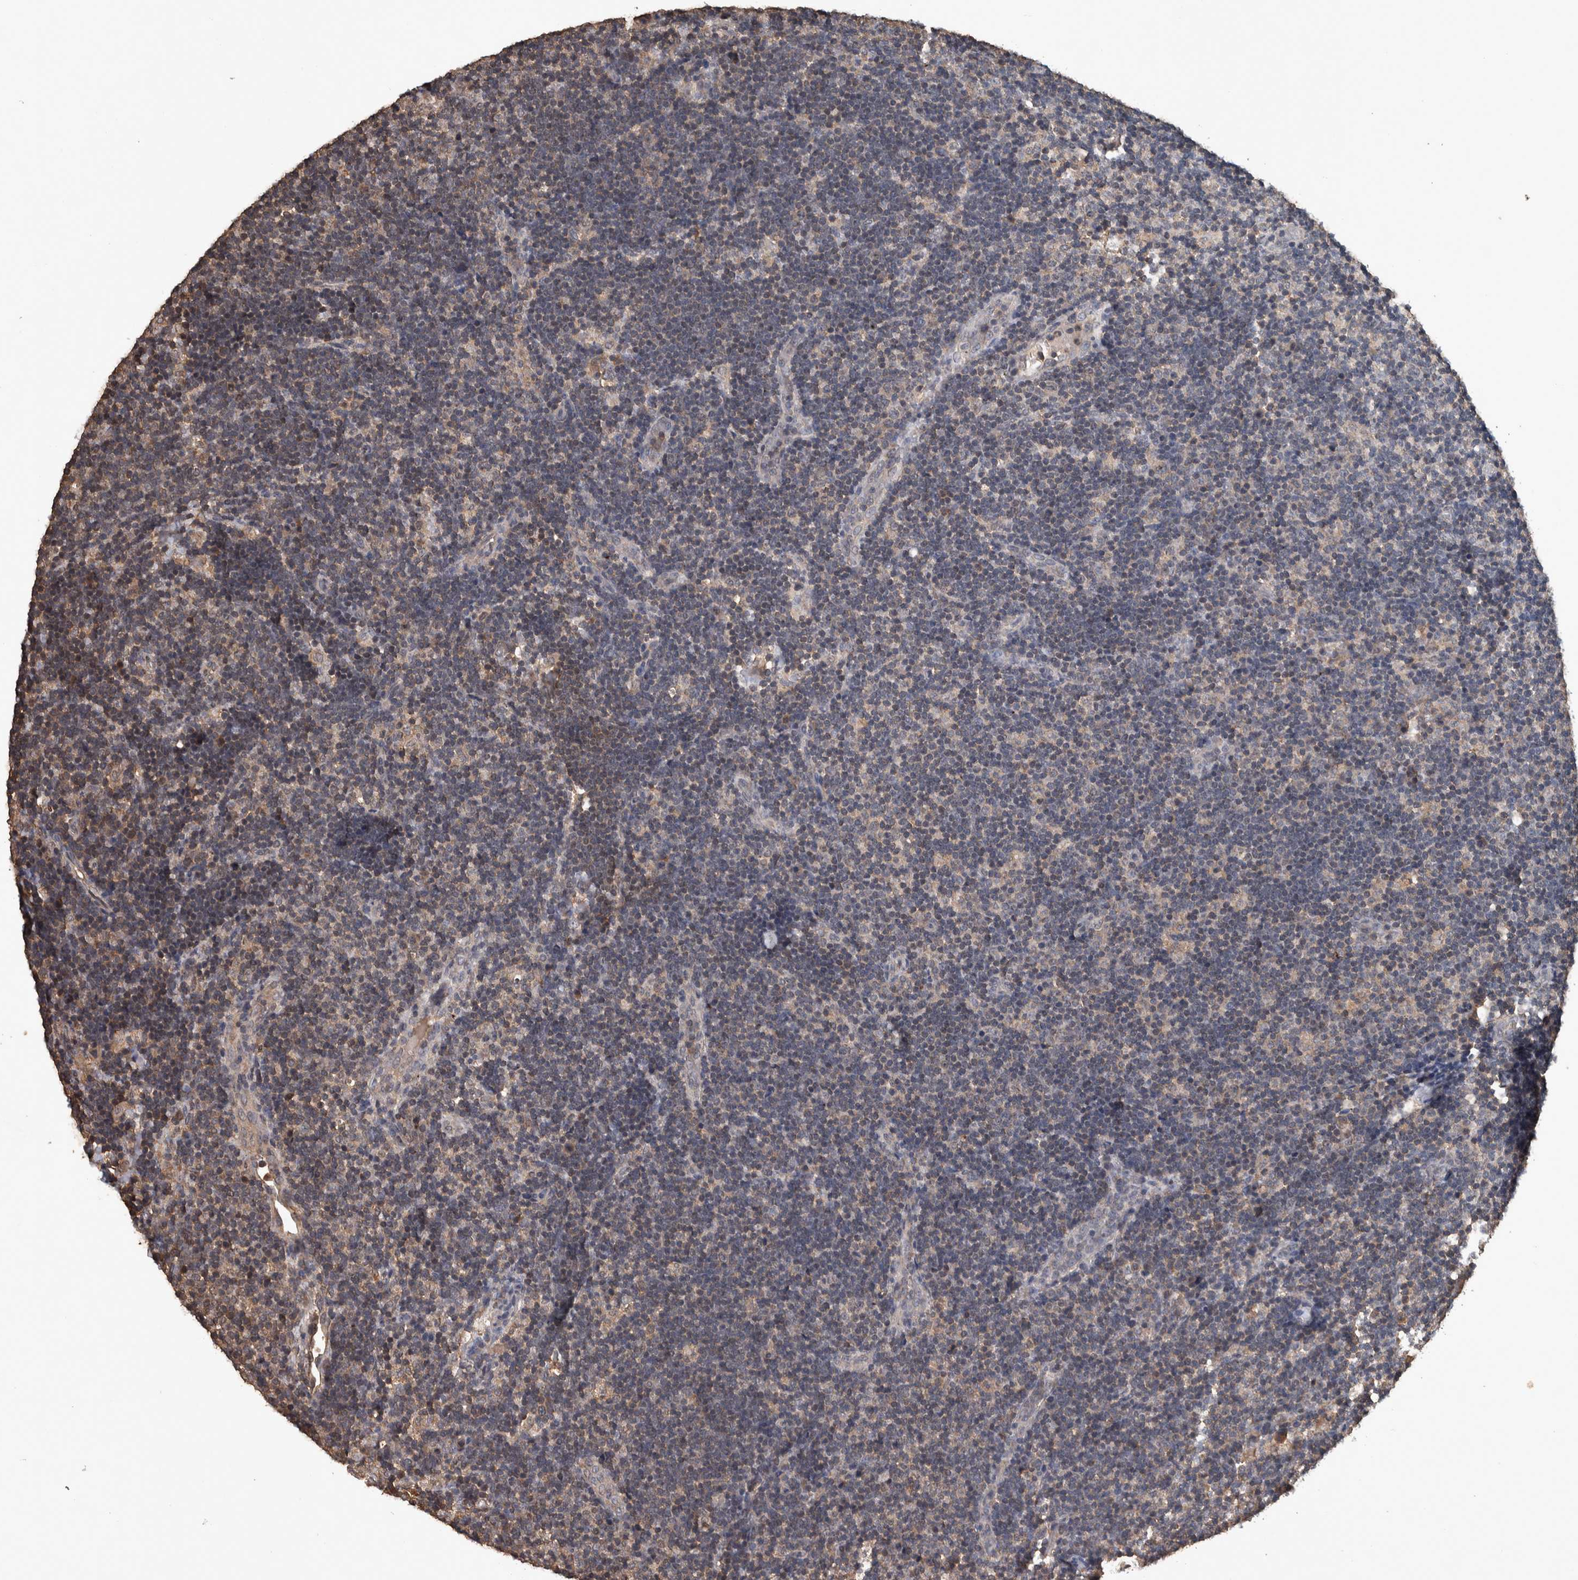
{"staining": {"intensity": "moderate", "quantity": "25%-75%", "location": "cytoplasmic/membranous"}, "tissue": "lymph node", "cell_type": "Germinal center cells", "image_type": "normal", "snomed": [{"axis": "morphology", "description": "Normal tissue, NOS"}, {"axis": "topography", "description": "Lymph node"}], "caption": "Germinal center cells display medium levels of moderate cytoplasmic/membranous staining in approximately 25%-75% of cells in benign human lymph node. Using DAB (3,3'-diaminobenzidine) (brown) and hematoxylin (blue) stains, captured at high magnification using brightfield microscopy.", "gene": "FGFRL1", "patient": {"sex": "female", "age": 22}}